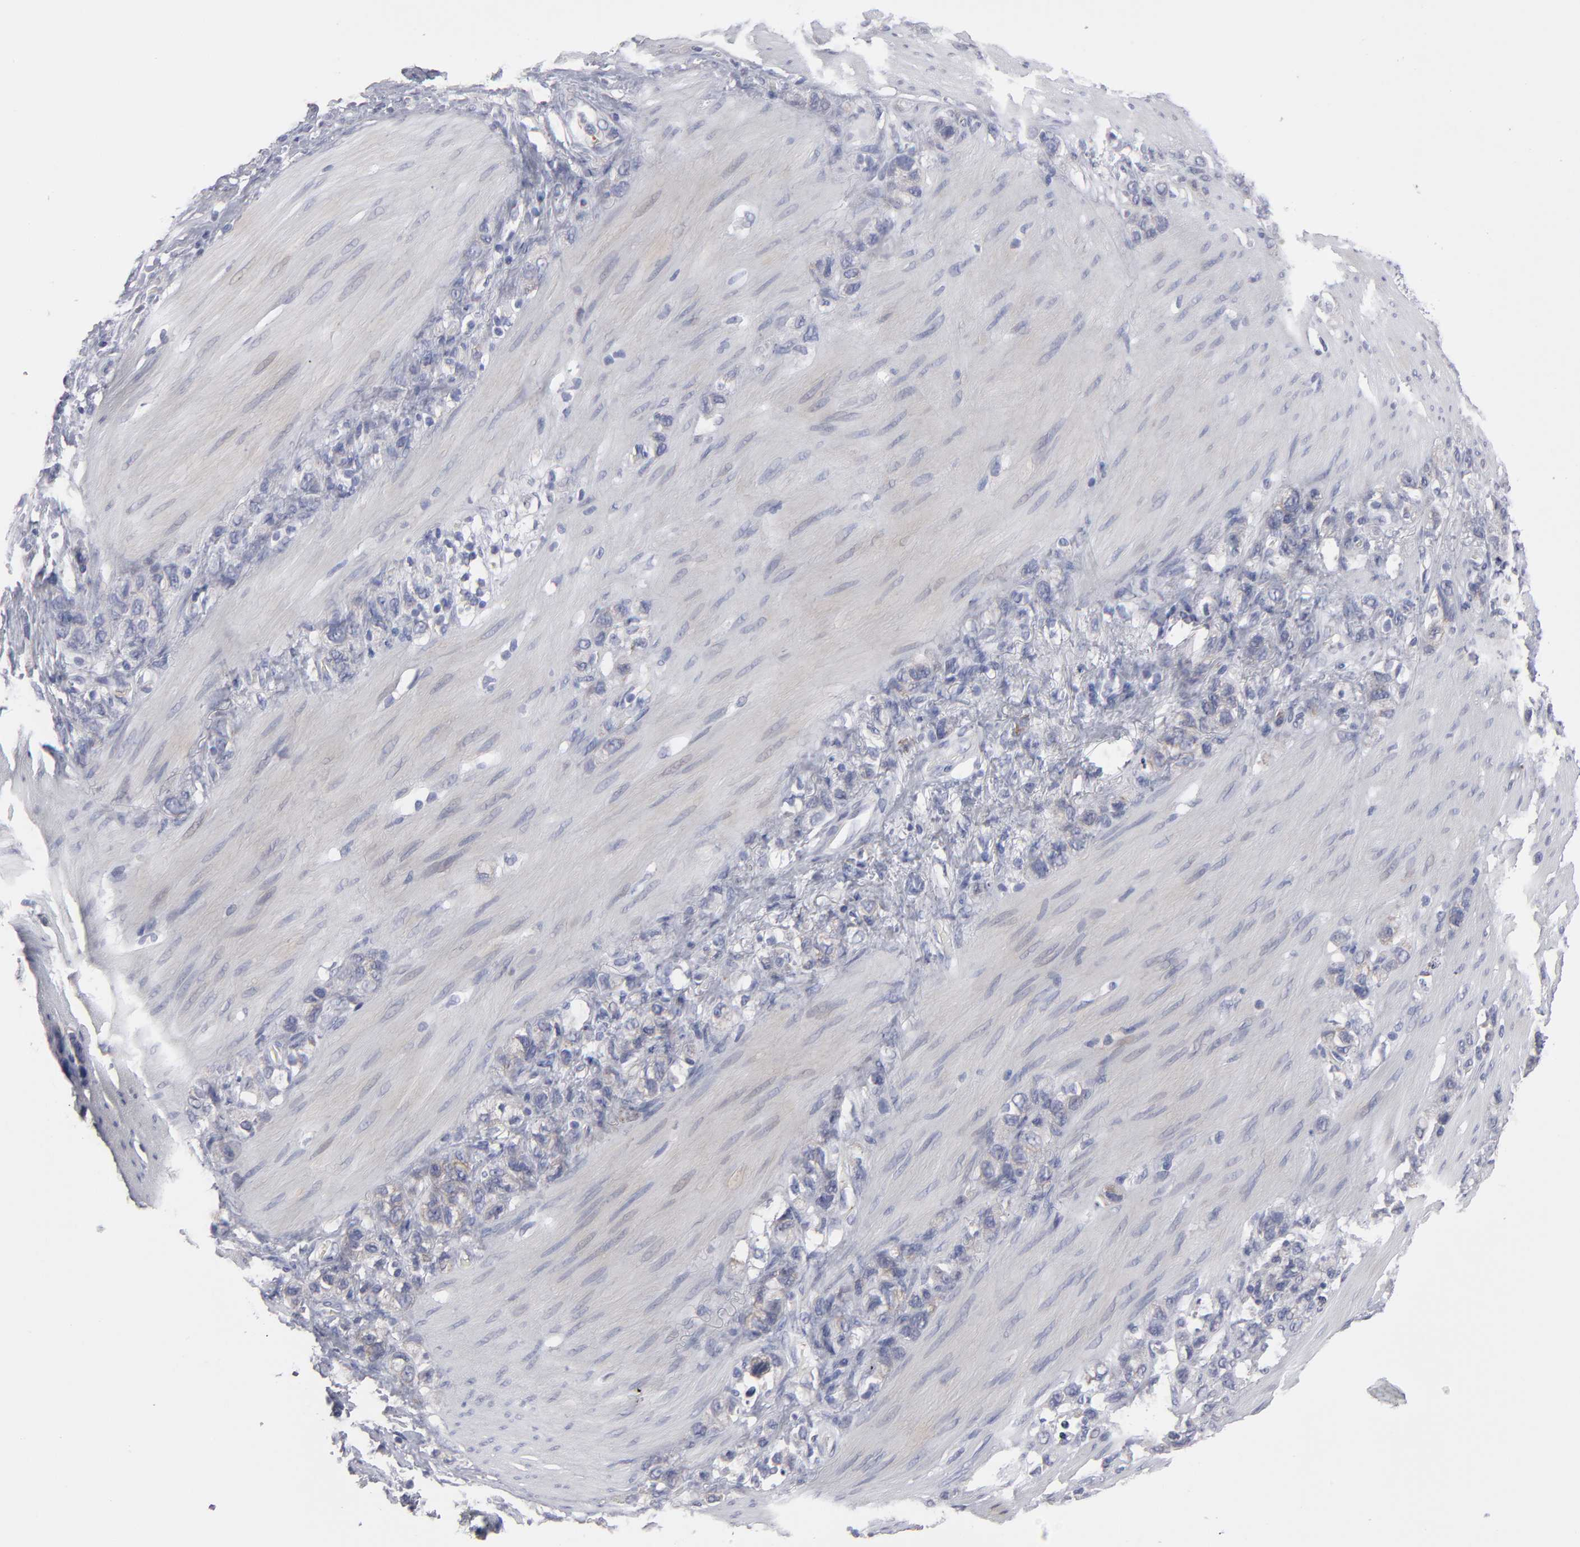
{"staining": {"intensity": "weak", "quantity": "25%-75%", "location": "cytoplasmic/membranous"}, "tissue": "stomach cancer", "cell_type": "Tumor cells", "image_type": "cancer", "snomed": [{"axis": "morphology", "description": "Normal tissue, NOS"}, {"axis": "morphology", "description": "Adenocarcinoma, NOS"}, {"axis": "morphology", "description": "Adenocarcinoma, High grade"}, {"axis": "topography", "description": "Stomach, upper"}, {"axis": "topography", "description": "Stomach"}], "caption": "Human stomach cancer (high-grade adenocarcinoma) stained for a protein (brown) displays weak cytoplasmic/membranous positive expression in about 25%-75% of tumor cells.", "gene": "CCDC80", "patient": {"sex": "female", "age": 65}}